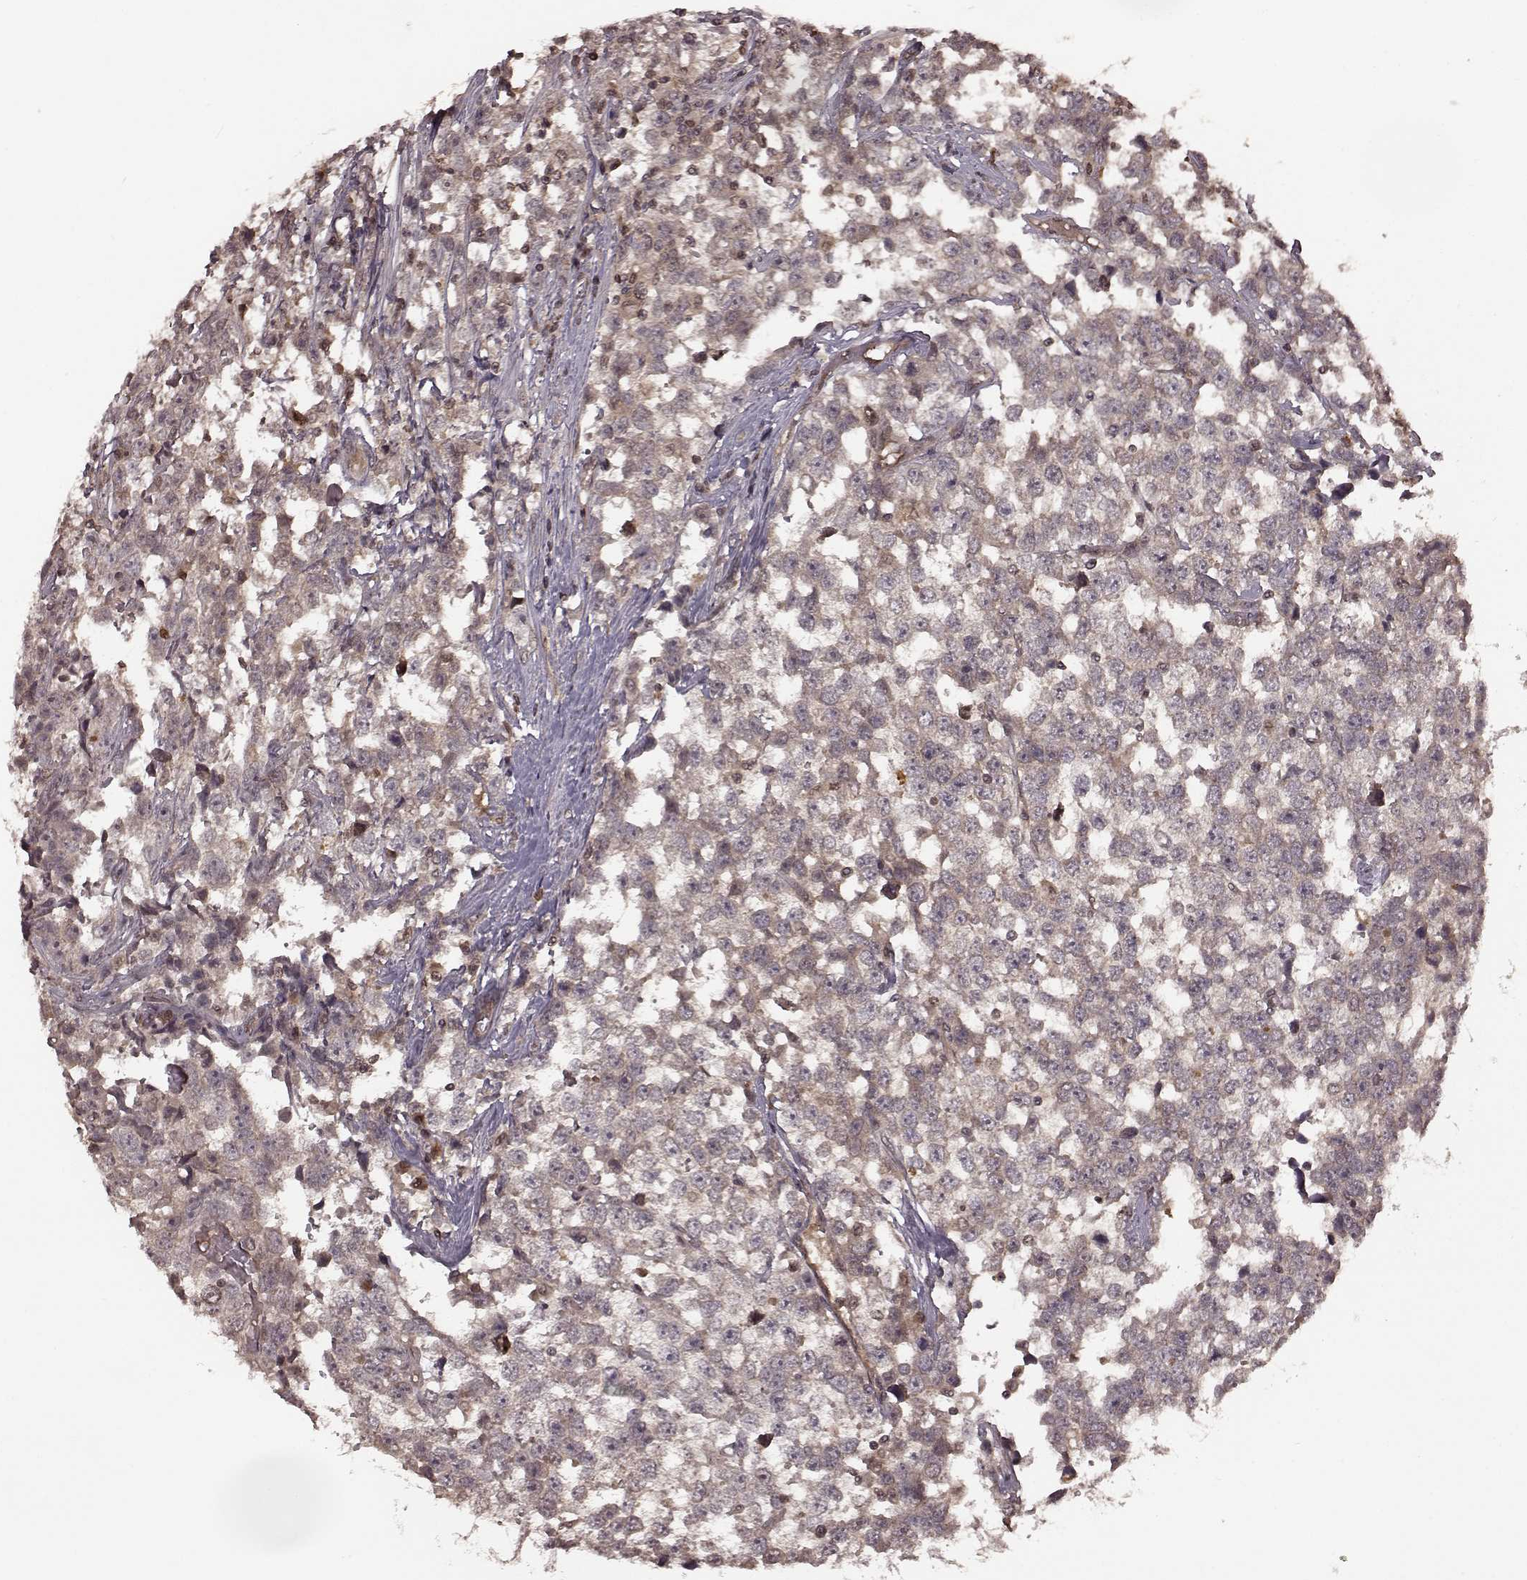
{"staining": {"intensity": "weak", "quantity": "<25%", "location": "cytoplasmic/membranous"}, "tissue": "testis cancer", "cell_type": "Tumor cells", "image_type": "cancer", "snomed": [{"axis": "morphology", "description": "Seminoma, NOS"}, {"axis": "topography", "description": "Testis"}], "caption": "High power microscopy micrograph of an IHC image of testis seminoma, revealing no significant expression in tumor cells.", "gene": "GSS", "patient": {"sex": "male", "age": 34}}